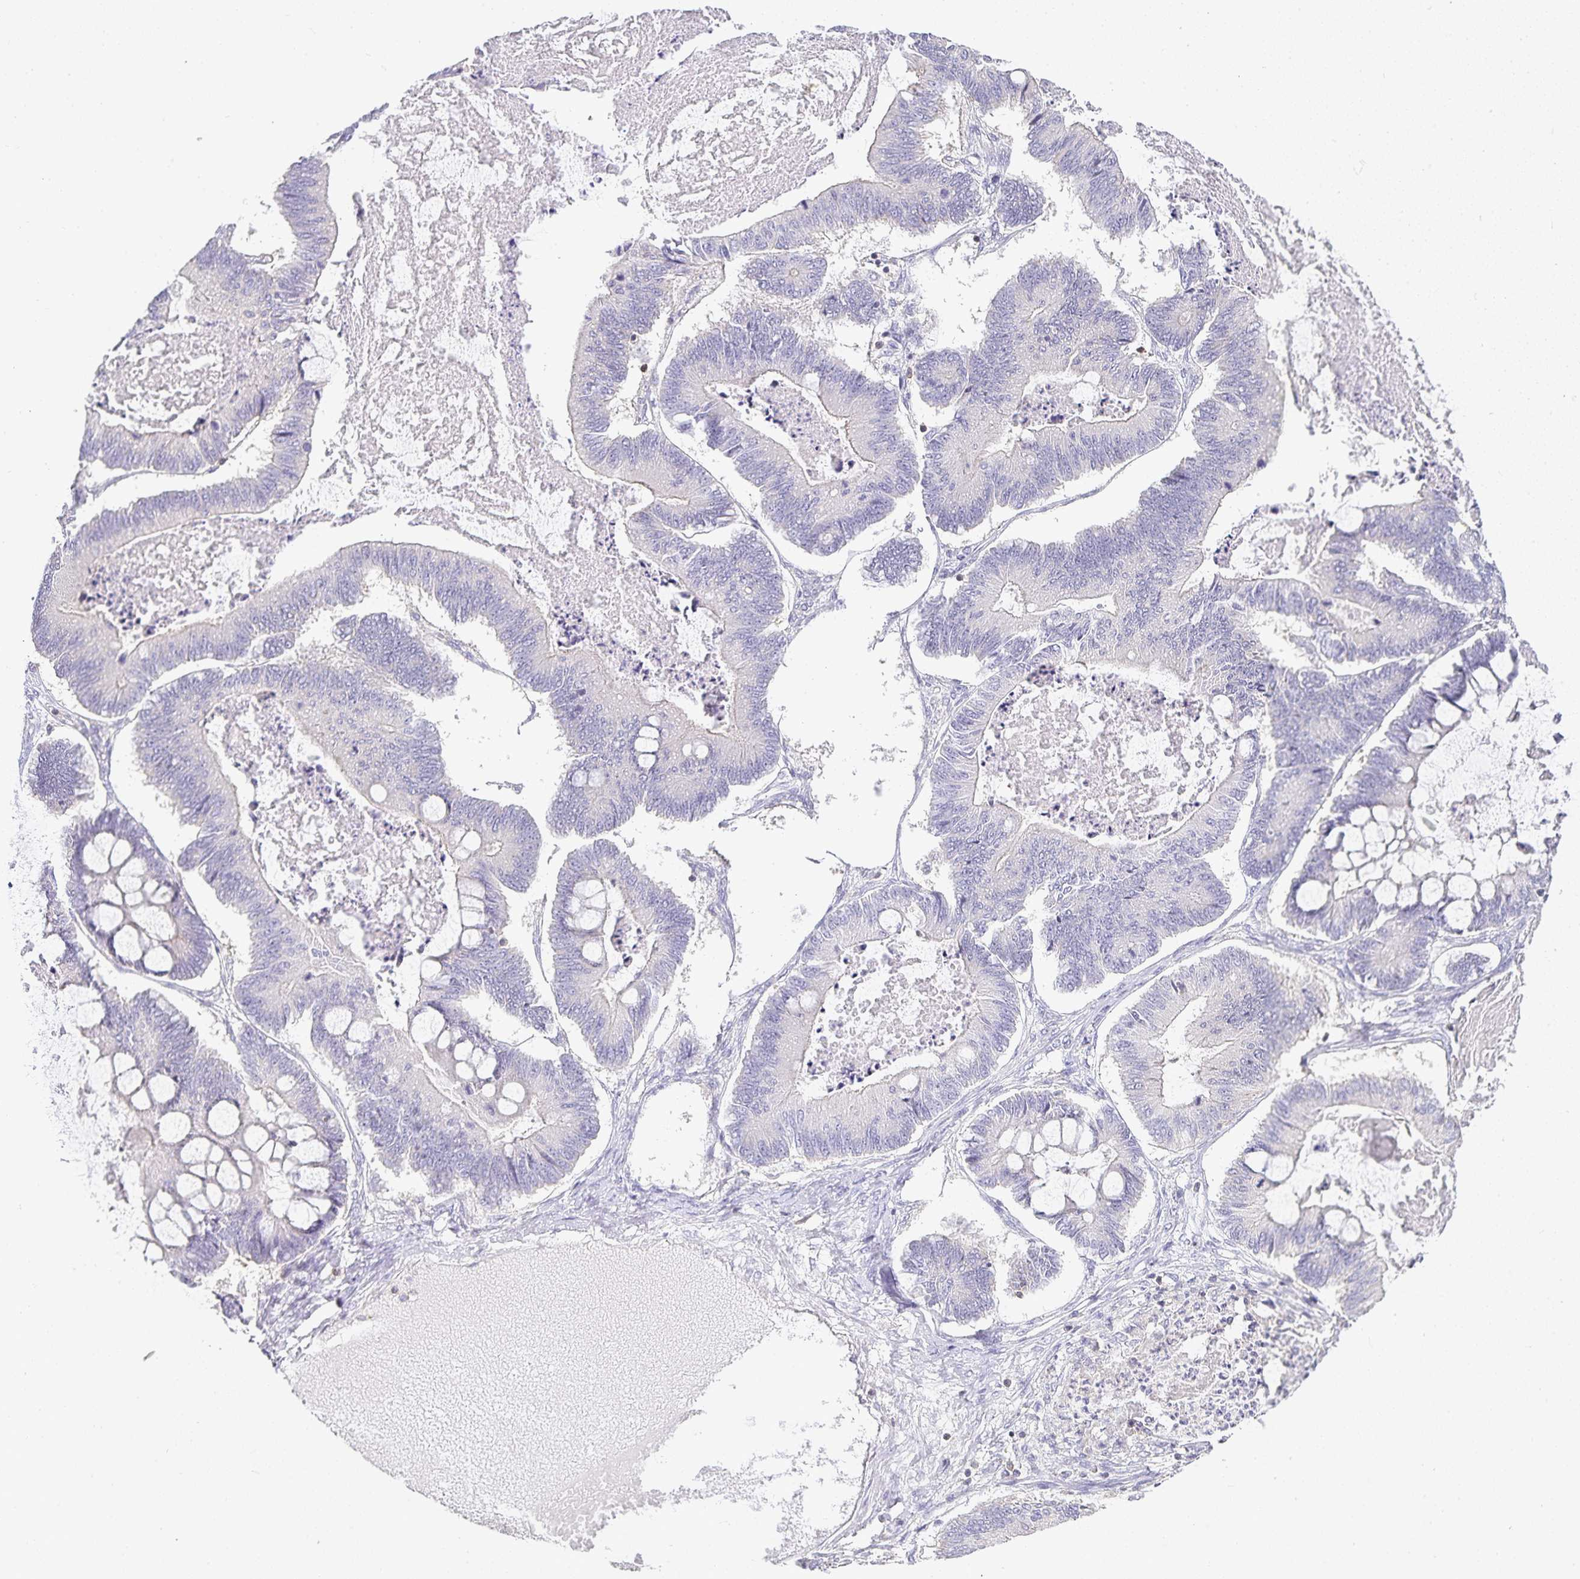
{"staining": {"intensity": "negative", "quantity": "none", "location": "none"}, "tissue": "ovarian cancer", "cell_type": "Tumor cells", "image_type": "cancer", "snomed": [{"axis": "morphology", "description": "Cystadenocarcinoma, mucinous, NOS"}, {"axis": "topography", "description": "Ovary"}], "caption": "High power microscopy photomicrograph of an immunohistochemistry histopathology image of ovarian cancer, revealing no significant positivity in tumor cells.", "gene": "GATA3", "patient": {"sex": "female", "age": 61}}